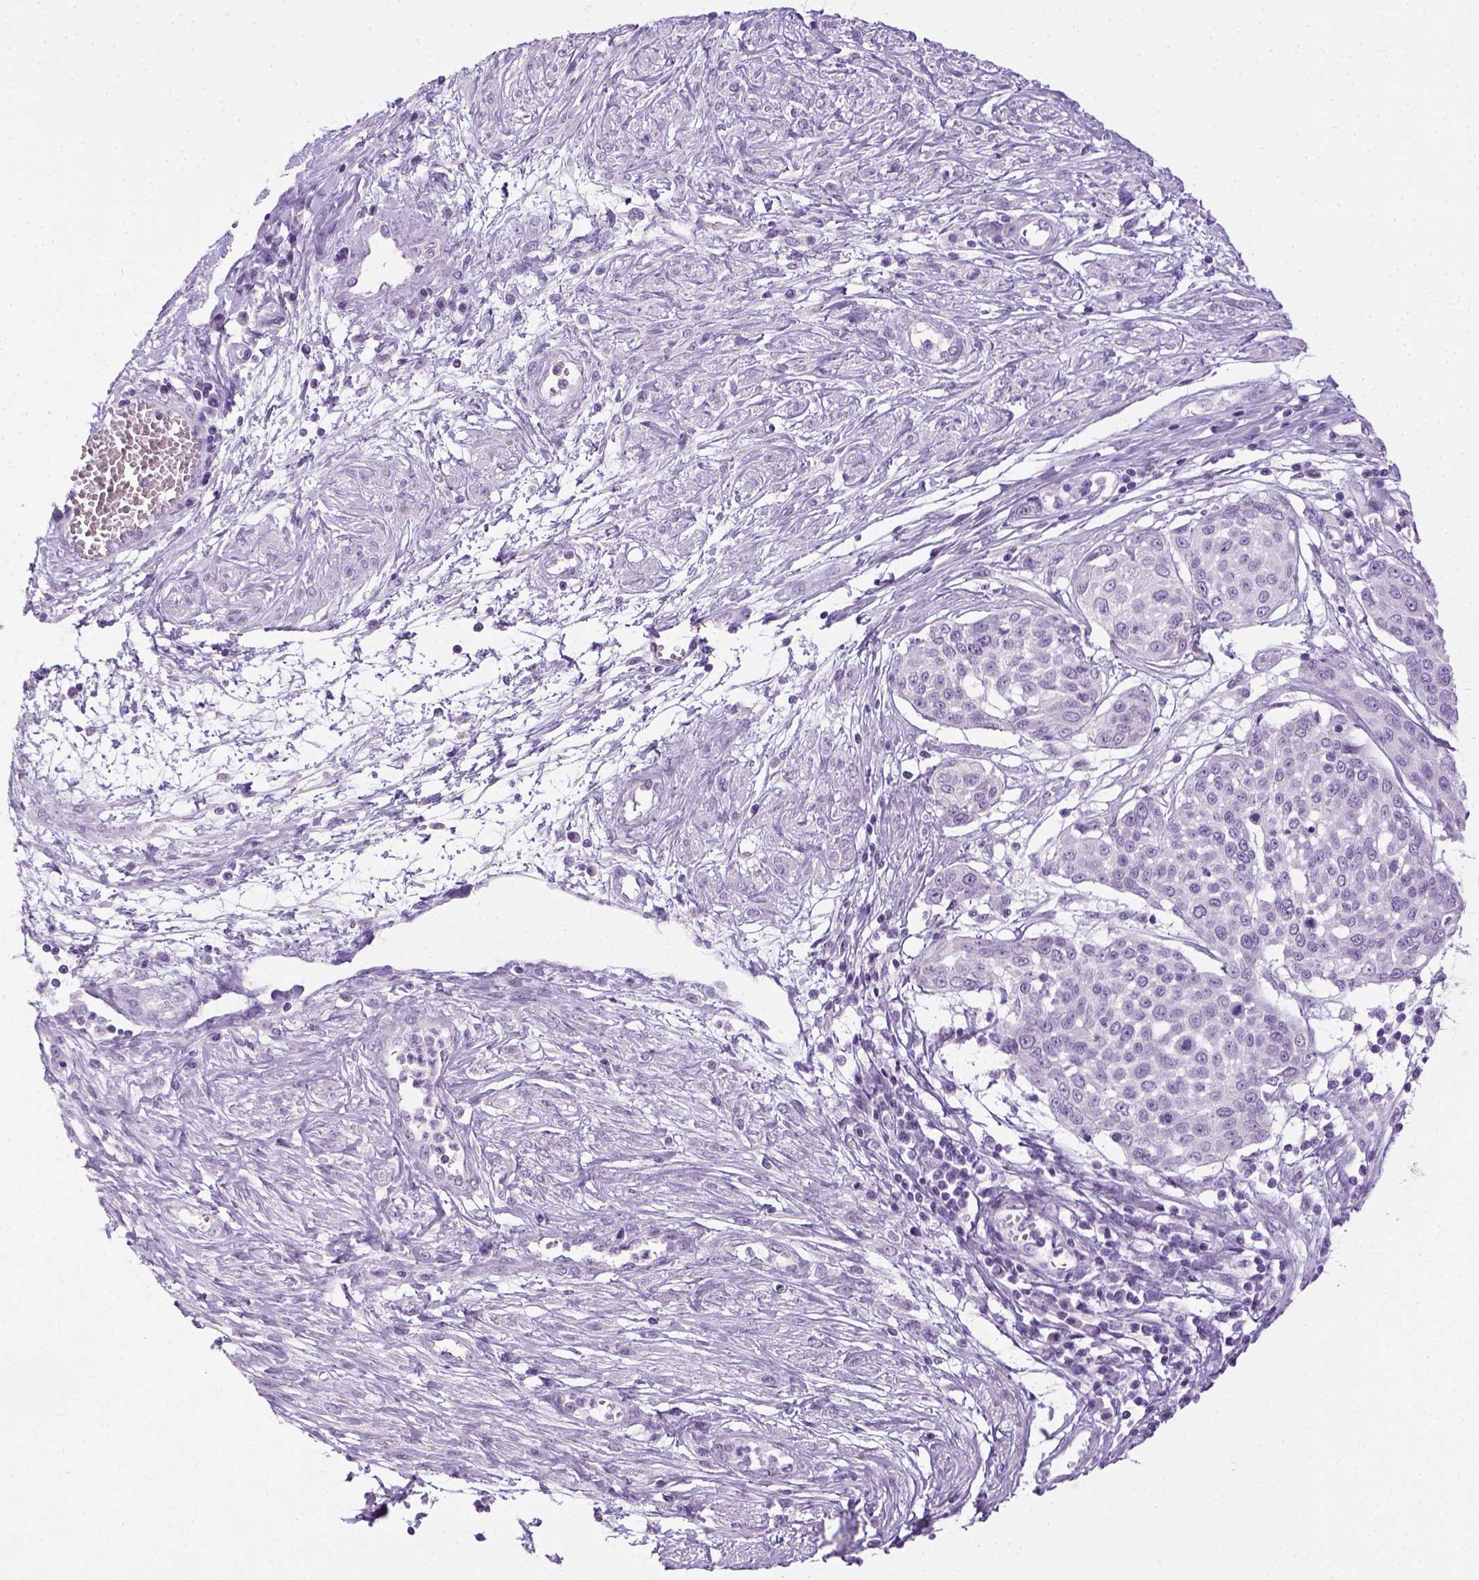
{"staining": {"intensity": "negative", "quantity": "none", "location": "none"}, "tissue": "cervical cancer", "cell_type": "Tumor cells", "image_type": "cancer", "snomed": [{"axis": "morphology", "description": "Squamous cell carcinoma, NOS"}, {"axis": "topography", "description": "Cervix"}], "caption": "IHC of cervical cancer (squamous cell carcinoma) exhibits no positivity in tumor cells.", "gene": "LGSN", "patient": {"sex": "female", "age": 34}}